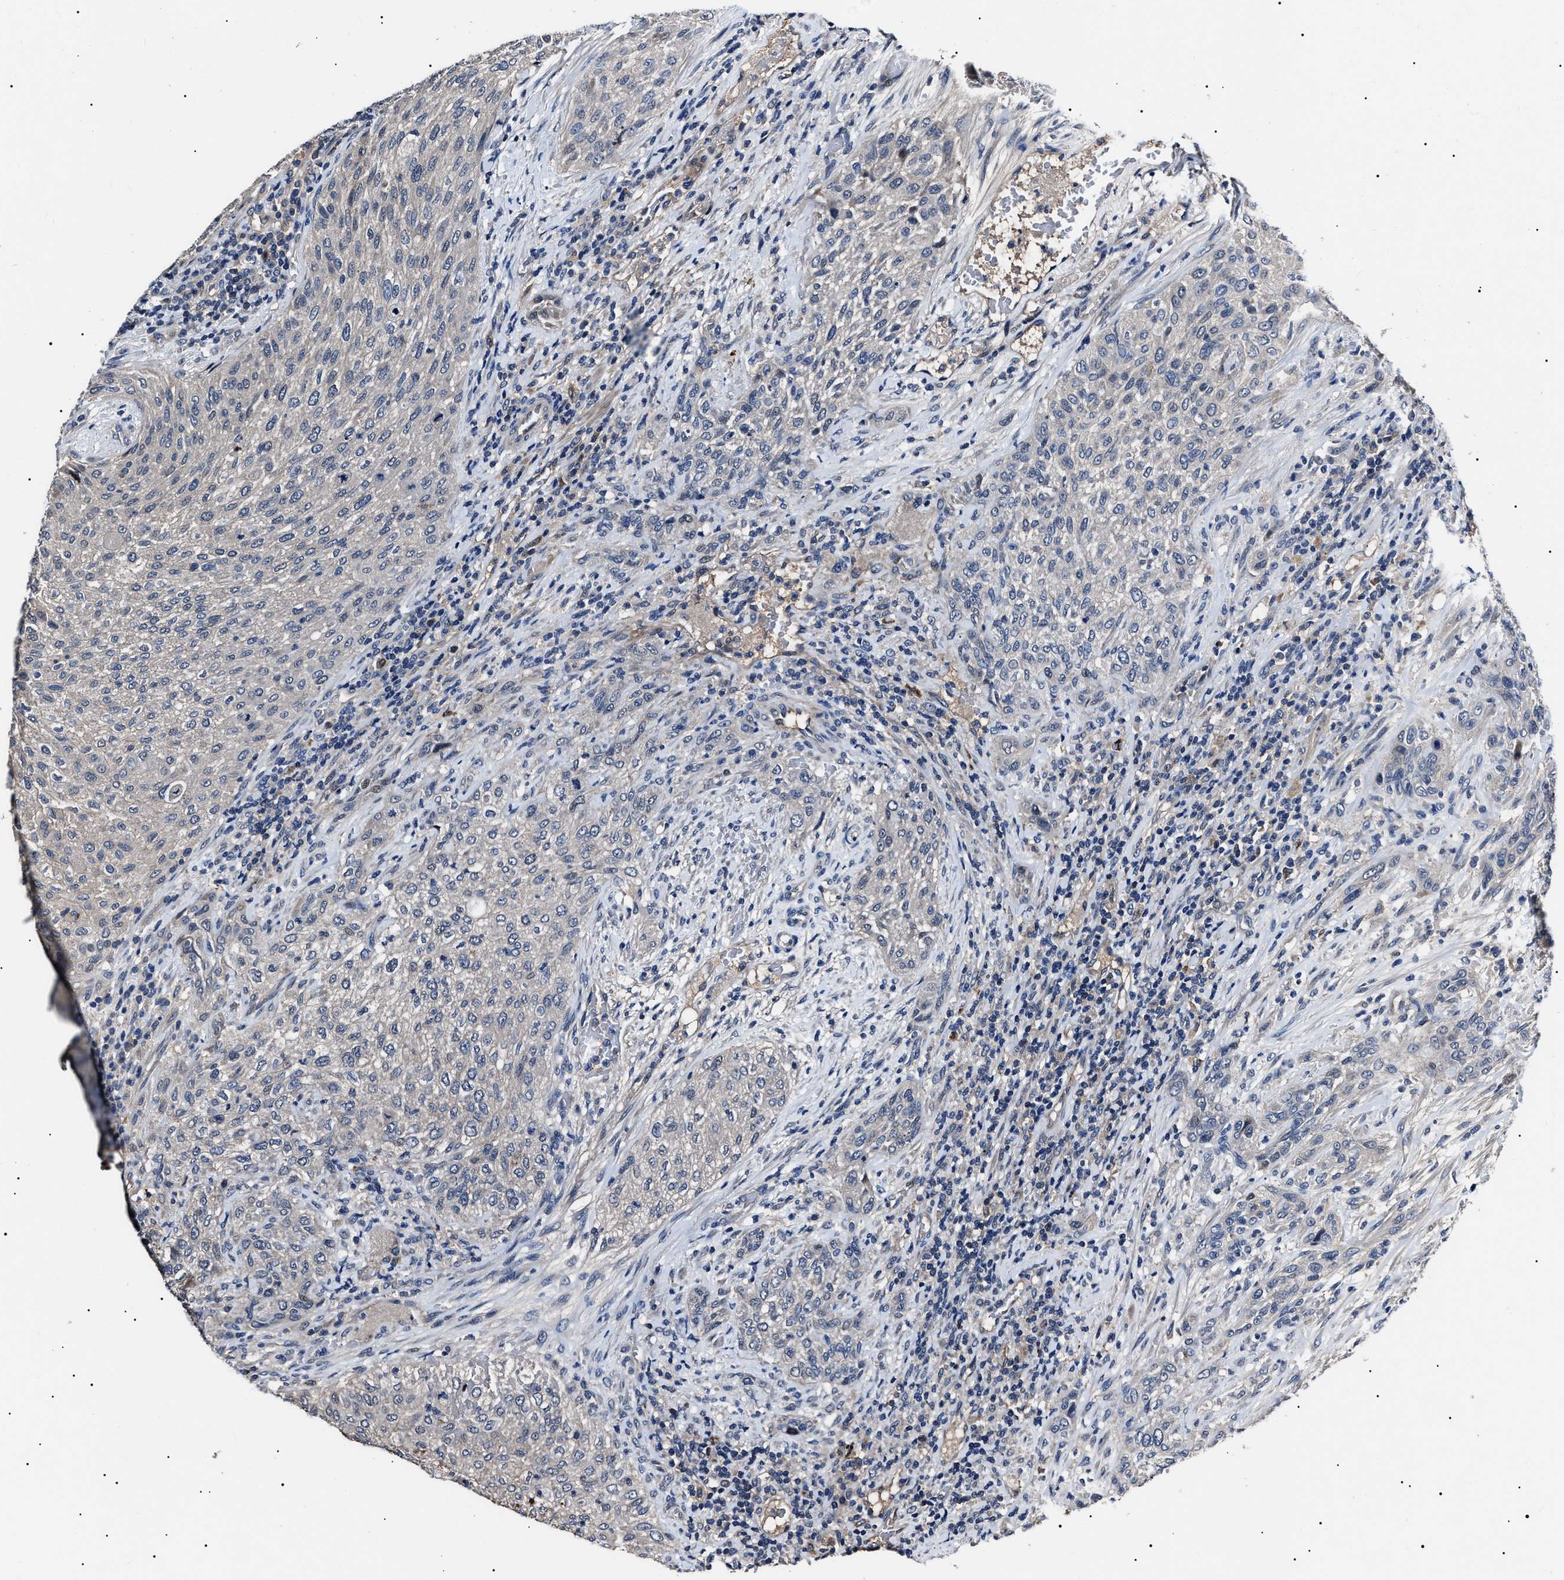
{"staining": {"intensity": "negative", "quantity": "none", "location": "none"}, "tissue": "urothelial cancer", "cell_type": "Tumor cells", "image_type": "cancer", "snomed": [{"axis": "morphology", "description": "Urothelial carcinoma, Low grade"}, {"axis": "morphology", "description": "Urothelial carcinoma, High grade"}, {"axis": "topography", "description": "Urinary bladder"}], "caption": "The micrograph displays no significant positivity in tumor cells of urothelial cancer.", "gene": "IFT81", "patient": {"sex": "male", "age": 35}}